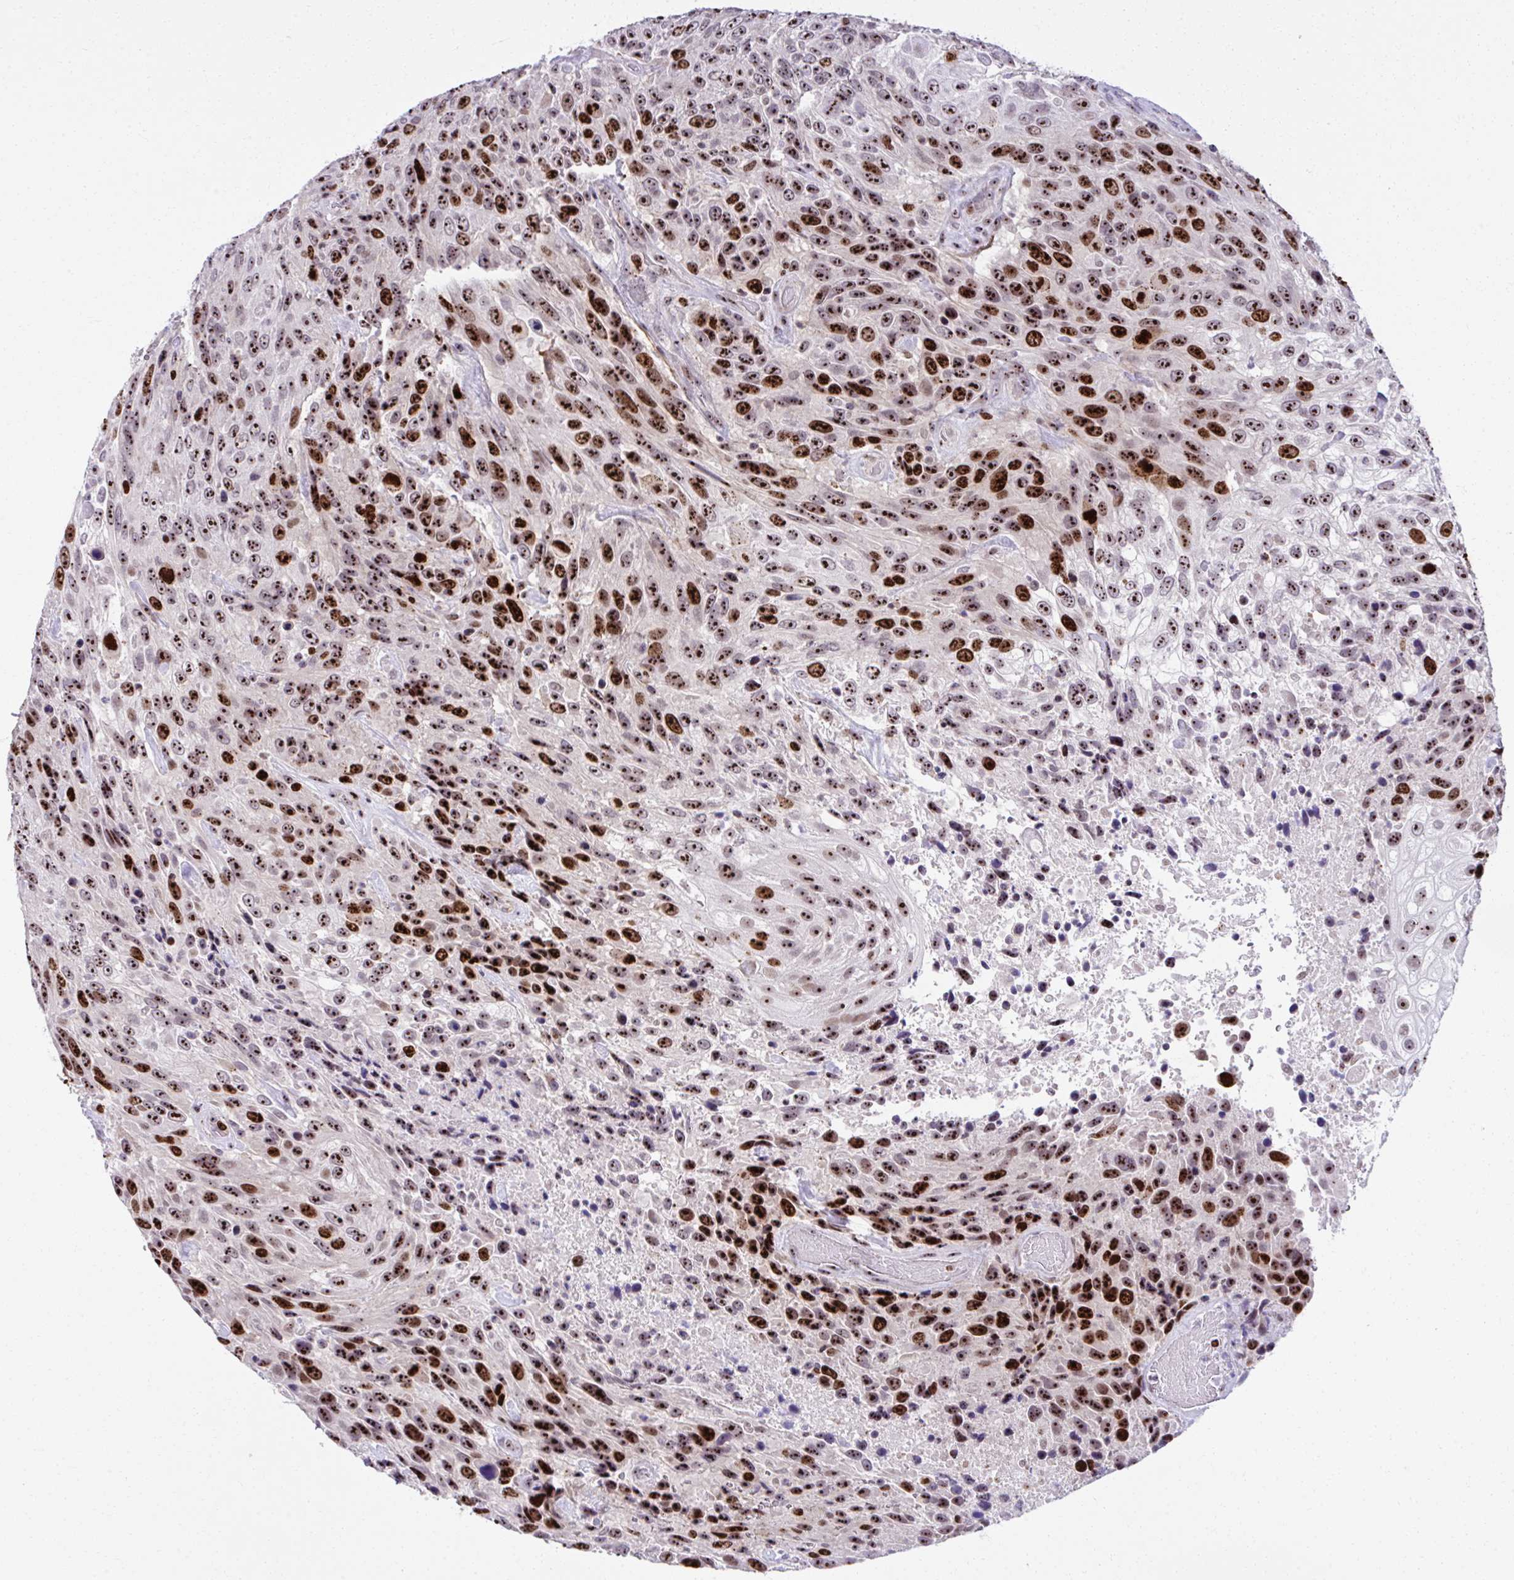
{"staining": {"intensity": "strong", "quantity": ">75%", "location": "nuclear"}, "tissue": "urothelial cancer", "cell_type": "Tumor cells", "image_type": "cancer", "snomed": [{"axis": "morphology", "description": "Urothelial carcinoma, High grade"}, {"axis": "topography", "description": "Urinary bladder"}], "caption": "A high-resolution histopathology image shows immunohistochemistry staining of high-grade urothelial carcinoma, which displays strong nuclear staining in about >75% of tumor cells.", "gene": "CEP72", "patient": {"sex": "female", "age": 70}}